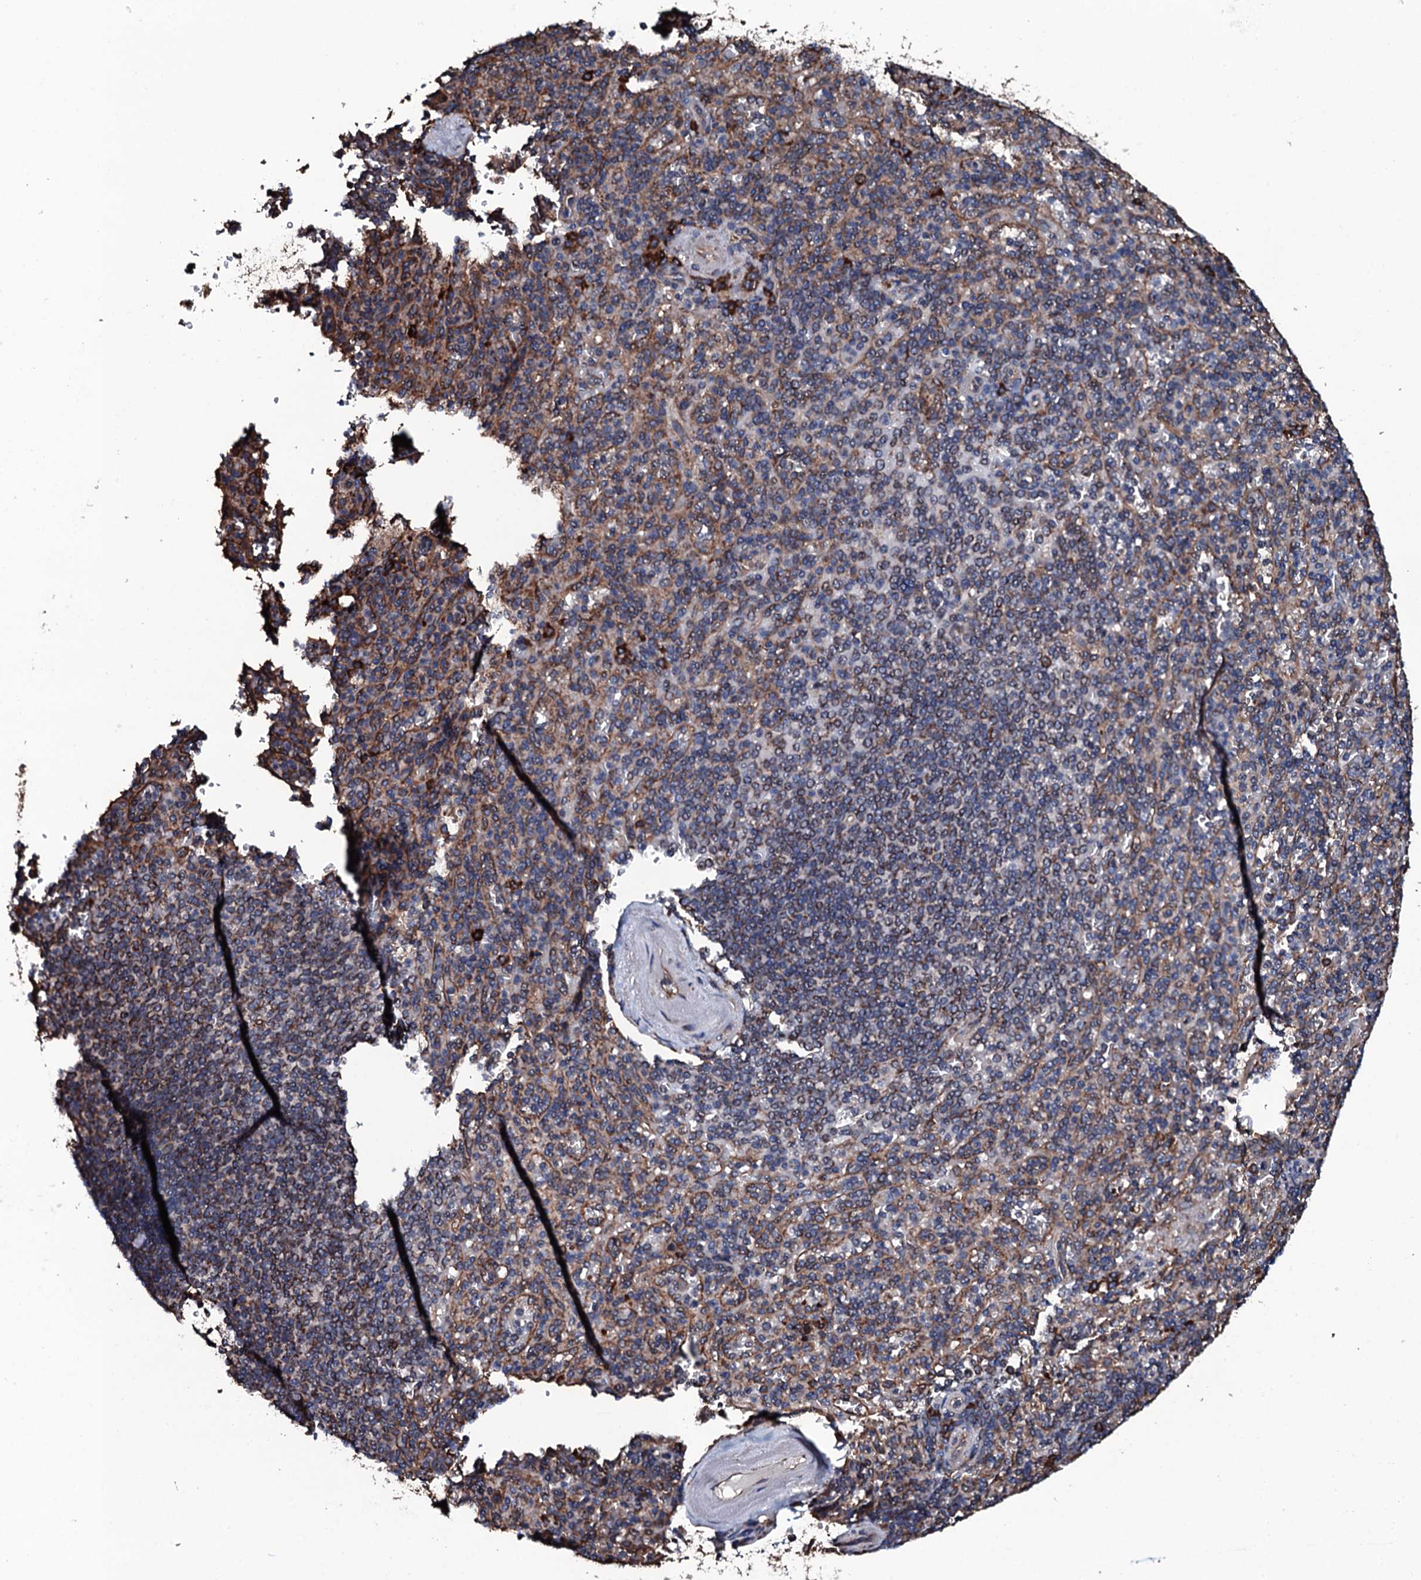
{"staining": {"intensity": "moderate", "quantity": "25%-75%", "location": "cytoplasmic/membranous"}, "tissue": "spleen", "cell_type": "Cells in red pulp", "image_type": "normal", "snomed": [{"axis": "morphology", "description": "Normal tissue, NOS"}, {"axis": "topography", "description": "Spleen"}], "caption": "Human spleen stained for a protein (brown) reveals moderate cytoplasmic/membranous positive staining in about 25%-75% of cells in red pulp.", "gene": "RAB12", "patient": {"sex": "male", "age": 82}}